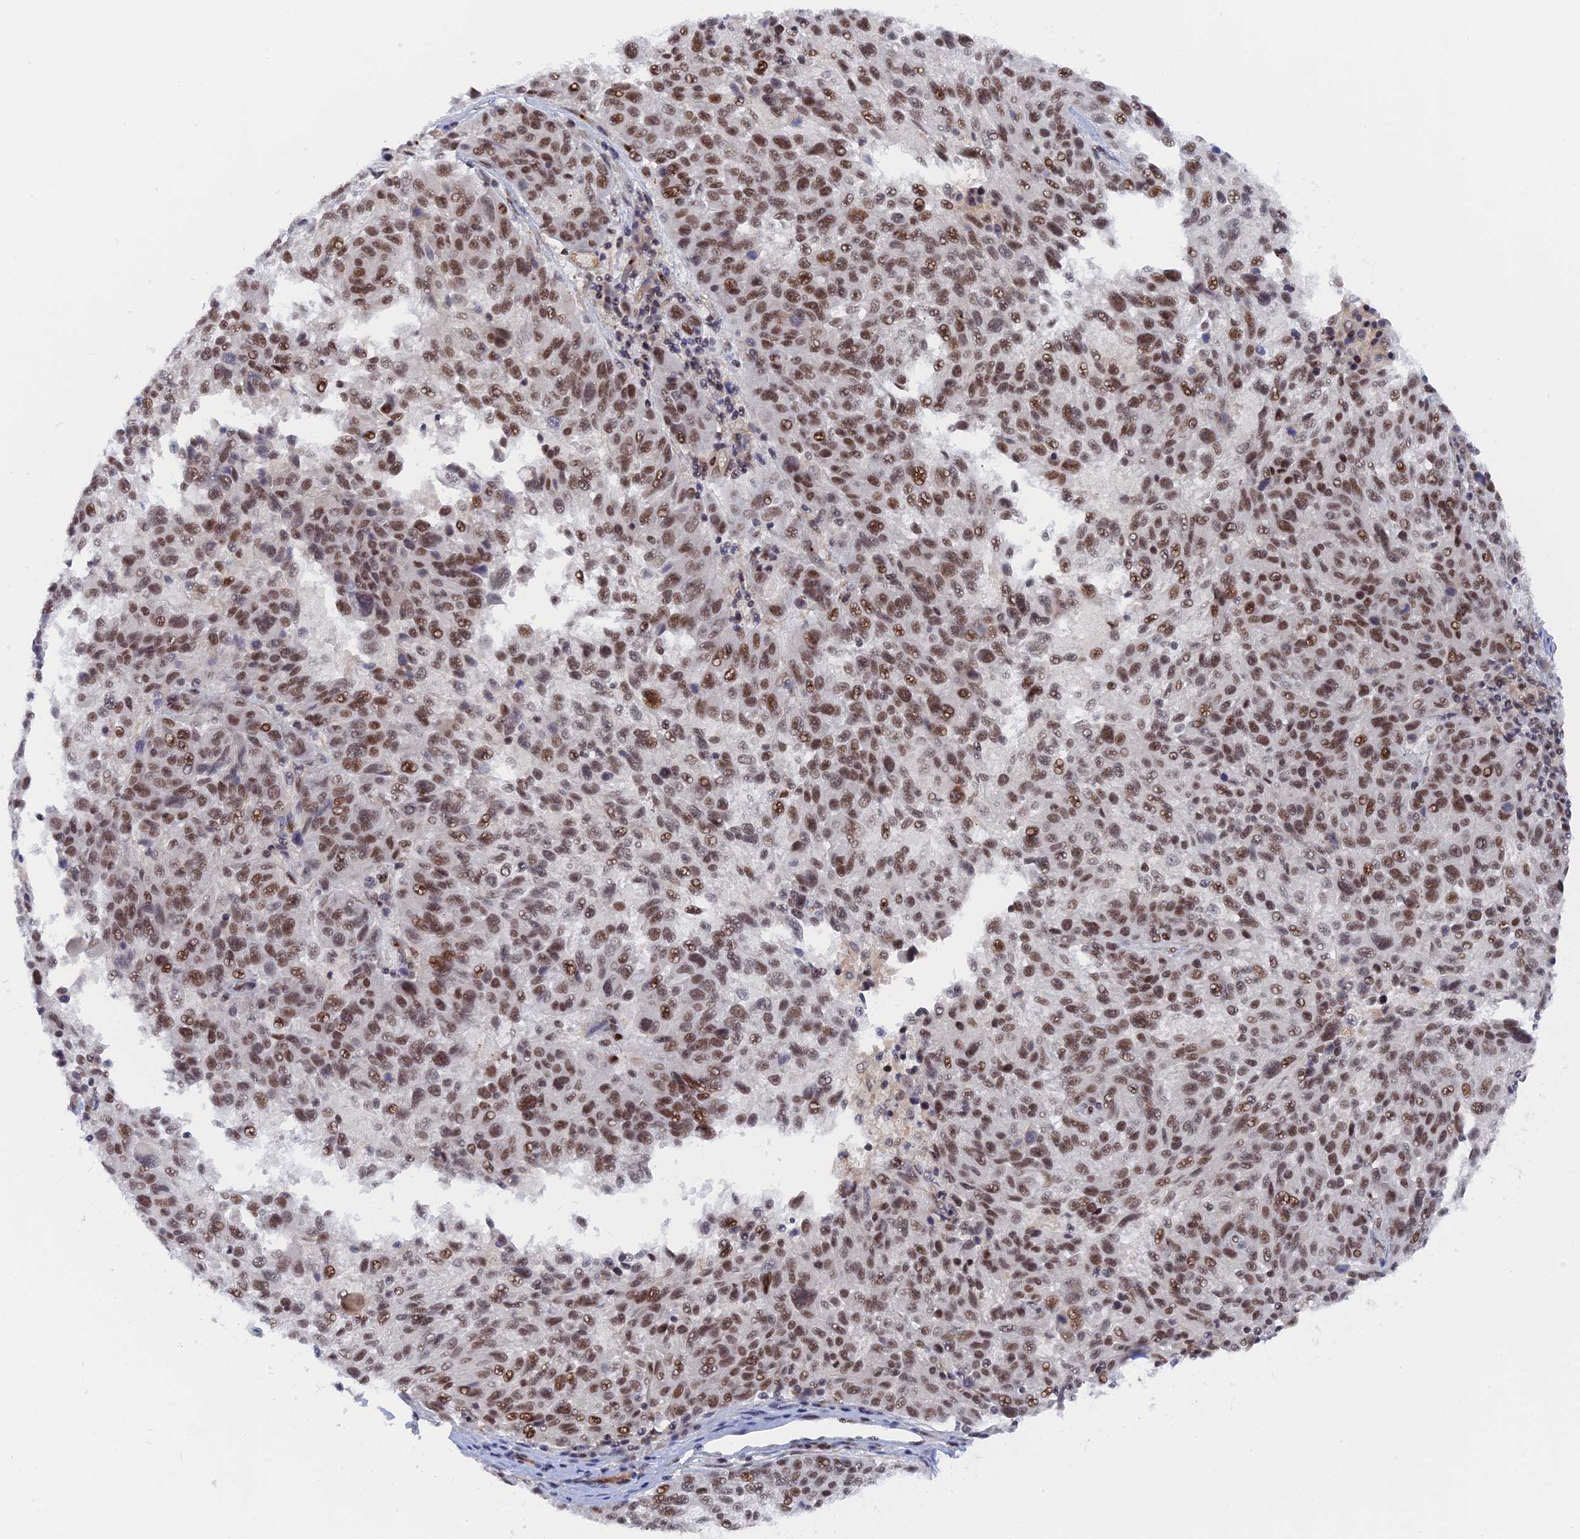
{"staining": {"intensity": "moderate", "quantity": ">75%", "location": "nuclear"}, "tissue": "melanoma", "cell_type": "Tumor cells", "image_type": "cancer", "snomed": [{"axis": "morphology", "description": "Malignant melanoma, NOS"}, {"axis": "topography", "description": "Skin"}], "caption": "Malignant melanoma stained with IHC reveals moderate nuclear staining in about >75% of tumor cells.", "gene": "CCDC85A", "patient": {"sex": "male", "age": 53}}